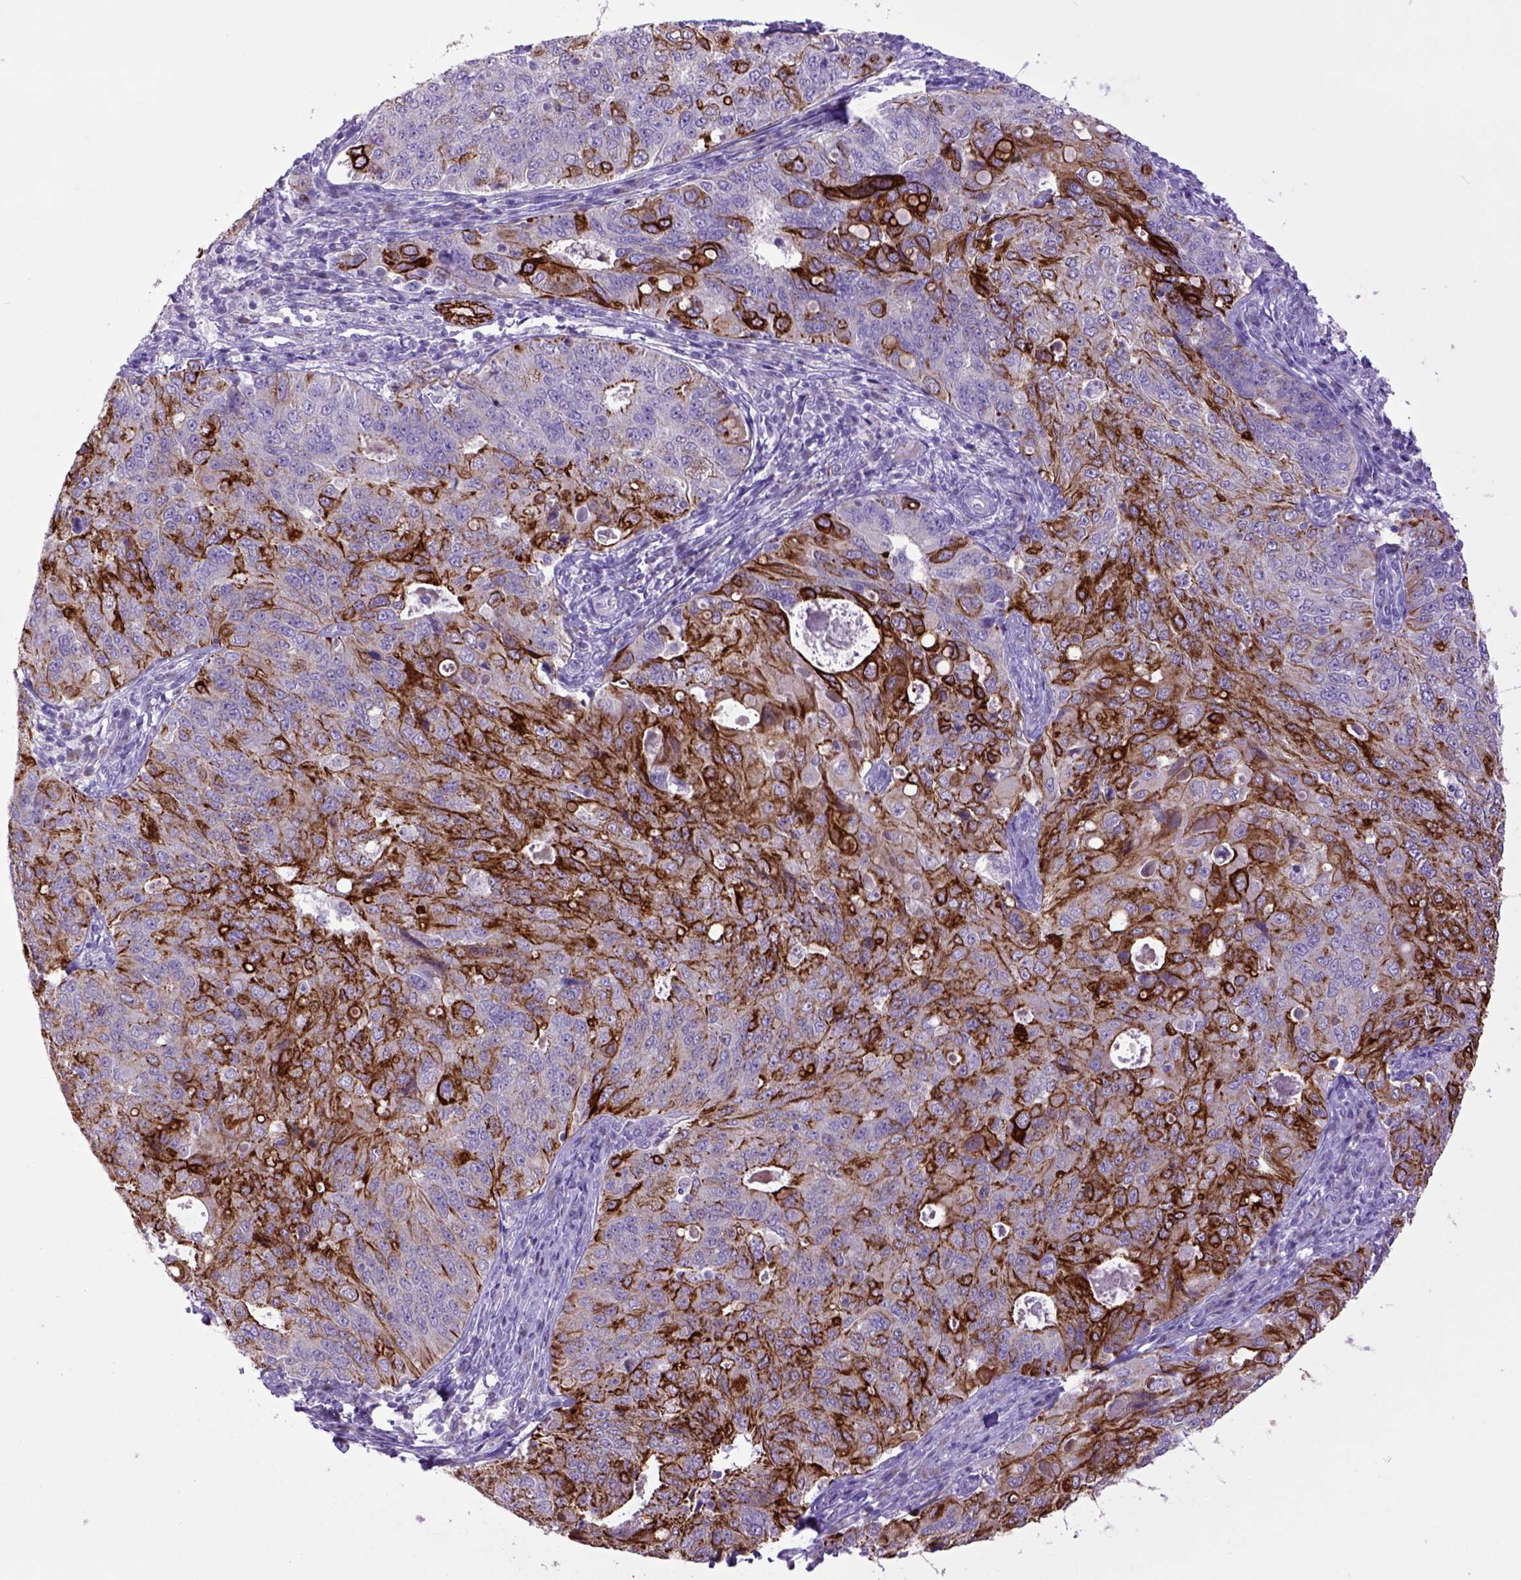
{"staining": {"intensity": "strong", "quantity": "25%-75%", "location": "cytoplasmic/membranous"}, "tissue": "endometrial cancer", "cell_type": "Tumor cells", "image_type": "cancer", "snomed": [{"axis": "morphology", "description": "Adenocarcinoma, NOS"}, {"axis": "topography", "description": "Endometrium"}], "caption": "Human endometrial cancer (adenocarcinoma) stained with a protein marker shows strong staining in tumor cells.", "gene": "RAB25", "patient": {"sex": "female", "age": 43}}